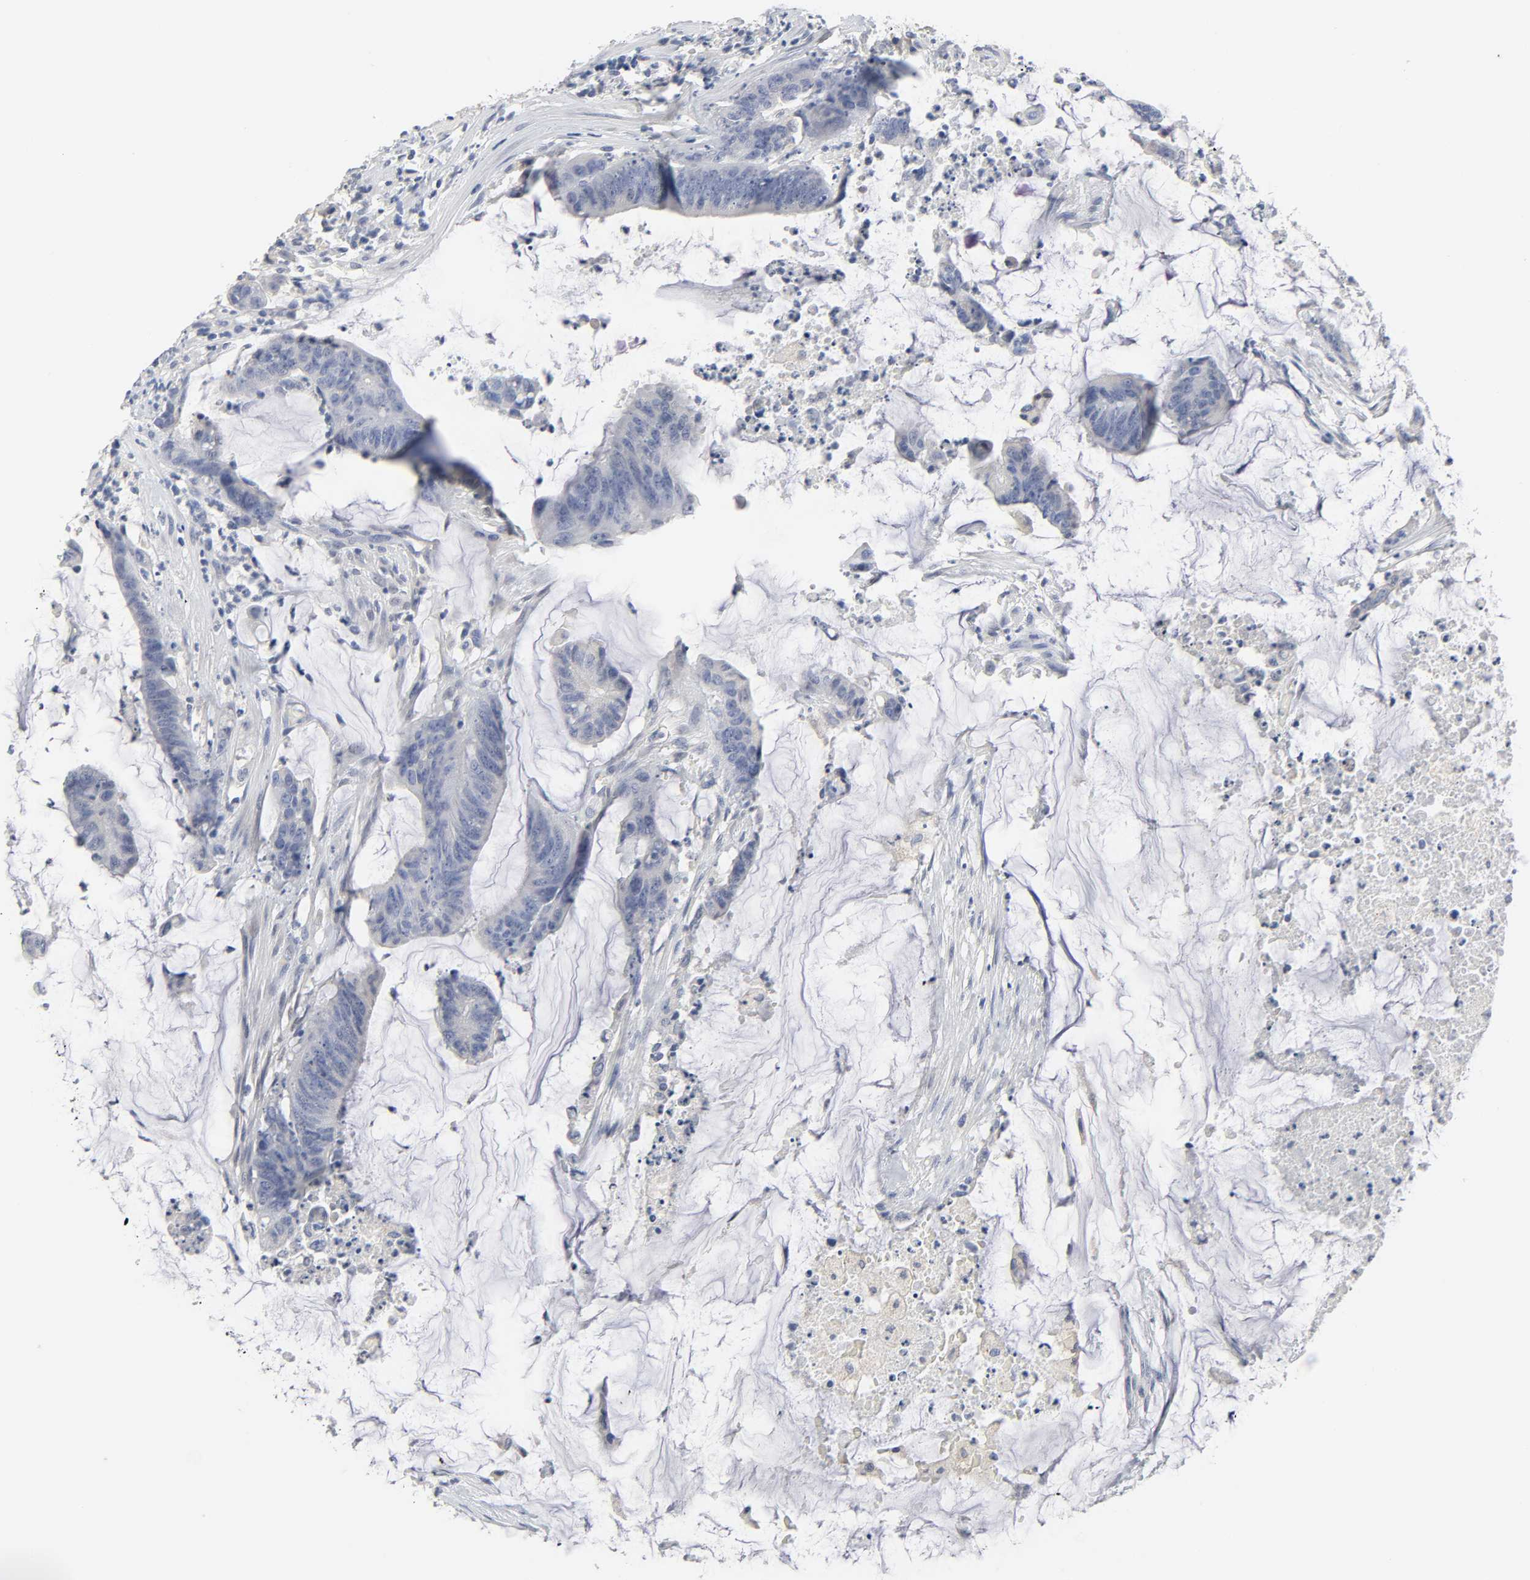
{"staining": {"intensity": "negative", "quantity": "none", "location": "none"}, "tissue": "colorectal cancer", "cell_type": "Tumor cells", "image_type": "cancer", "snomed": [{"axis": "morphology", "description": "Adenocarcinoma, NOS"}, {"axis": "topography", "description": "Rectum"}], "caption": "Immunohistochemistry (IHC) micrograph of neoplastic tissue: human adenocarcinoma (colorectal) stained with DAB (3,3'-diaminobenzidine) reveals no significant protein staining in tumor cells.", "gene": "SALL2", "patient": {"sex": "female", "age": 66}}